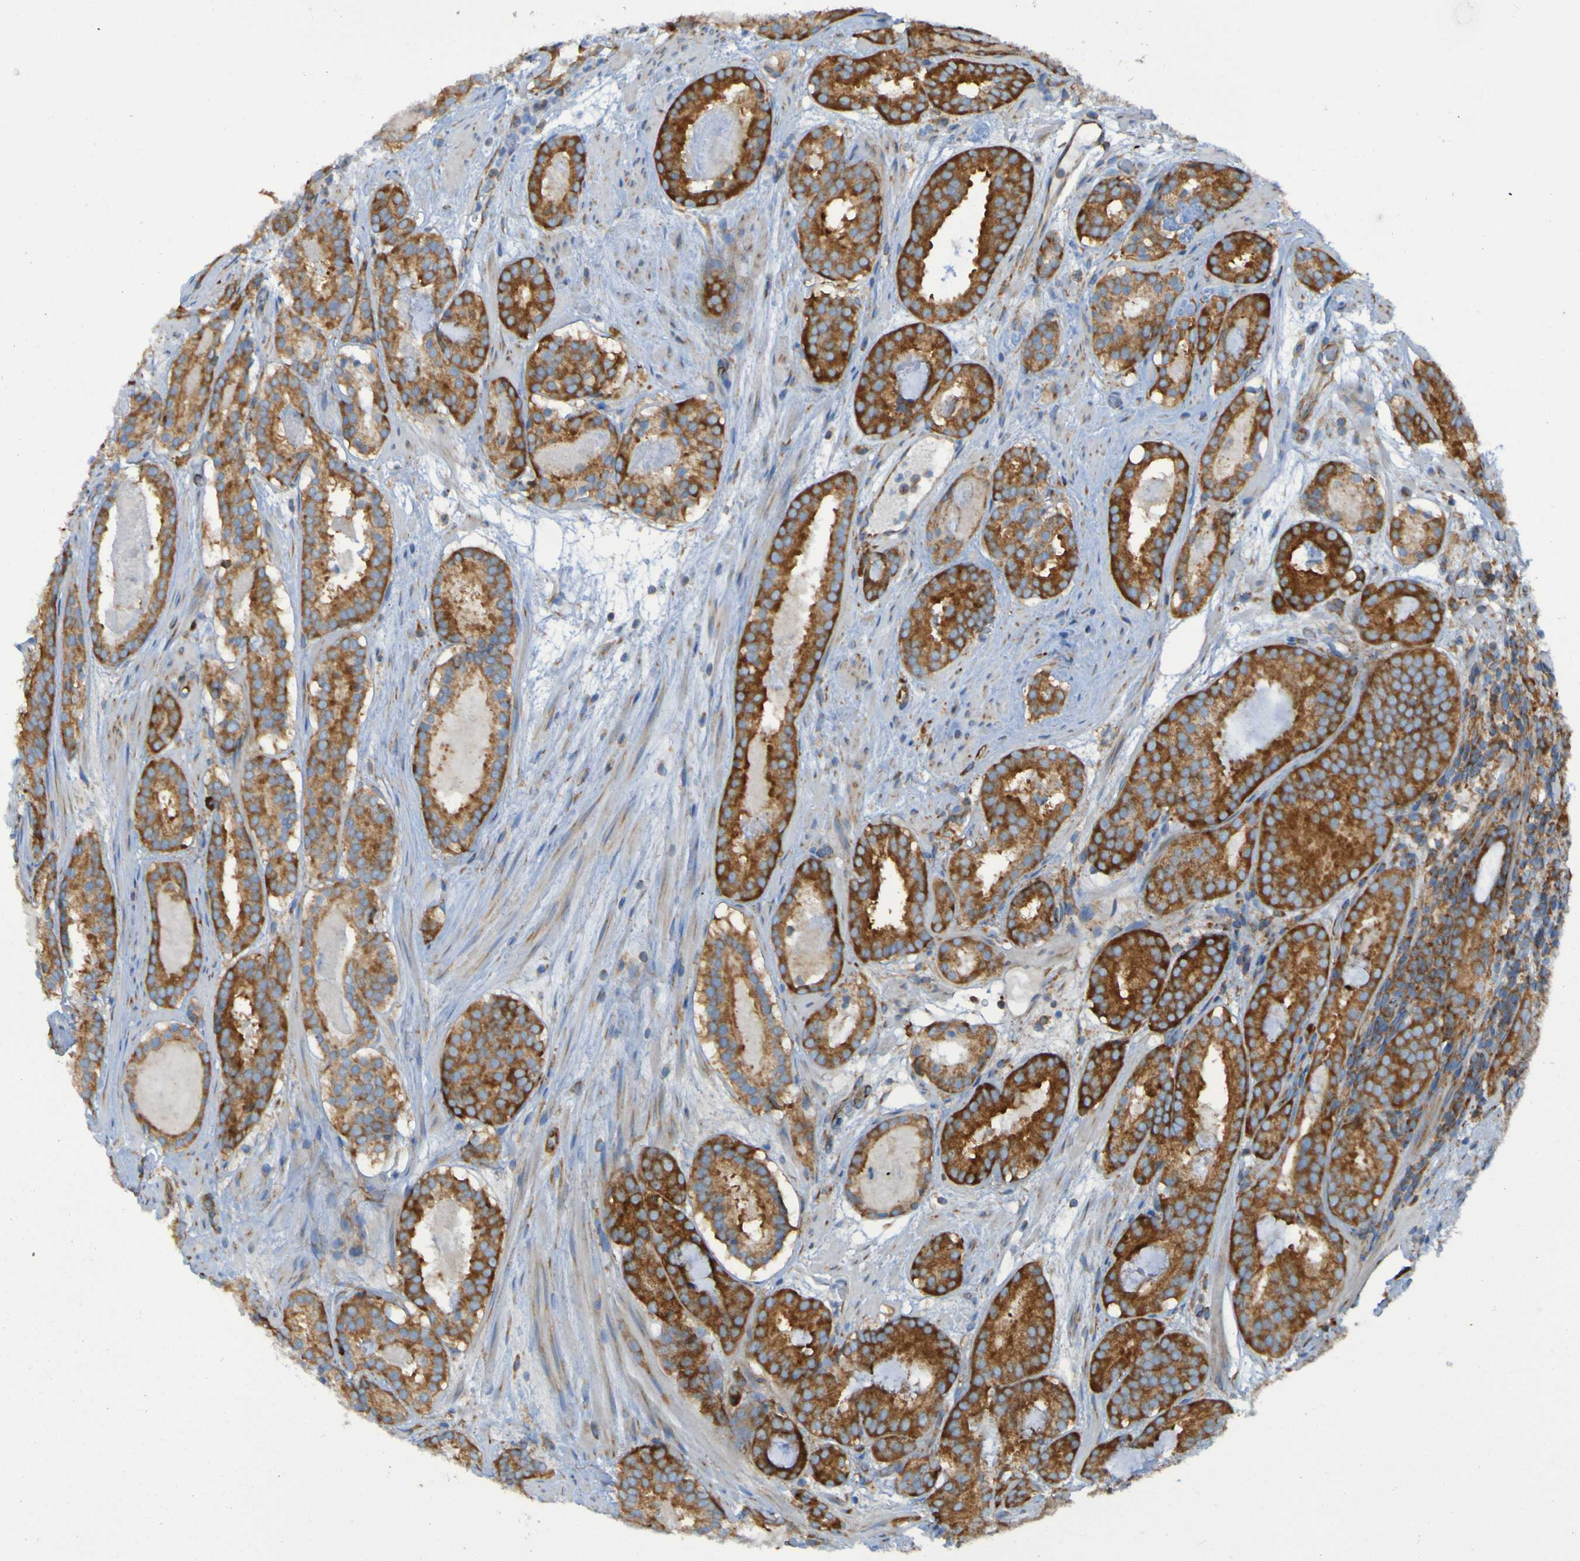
{"staining": {"intensity": "strong", "quantity": ">75%", "location": "cytoplasmic/membranous"}, "tissue": "prostate cancer", "cell_type": "Tumor cells", "image_type": "cancer", "snomed": [{"axis": "morphology", "description": "Adenocarcinoma, Low grade"}, {"axis": "topography", "description": "Prostate"}], "caption": "Brown immunohistochemical staining in prostate cancer exhibits strong cytoplasmic/membranous expression in about >75% of tumor cells. (Brightfield microscopy of DAB IHC at high magnification).", "gene": "RPL10", "patient": {"sex": "male", "age": 69}}